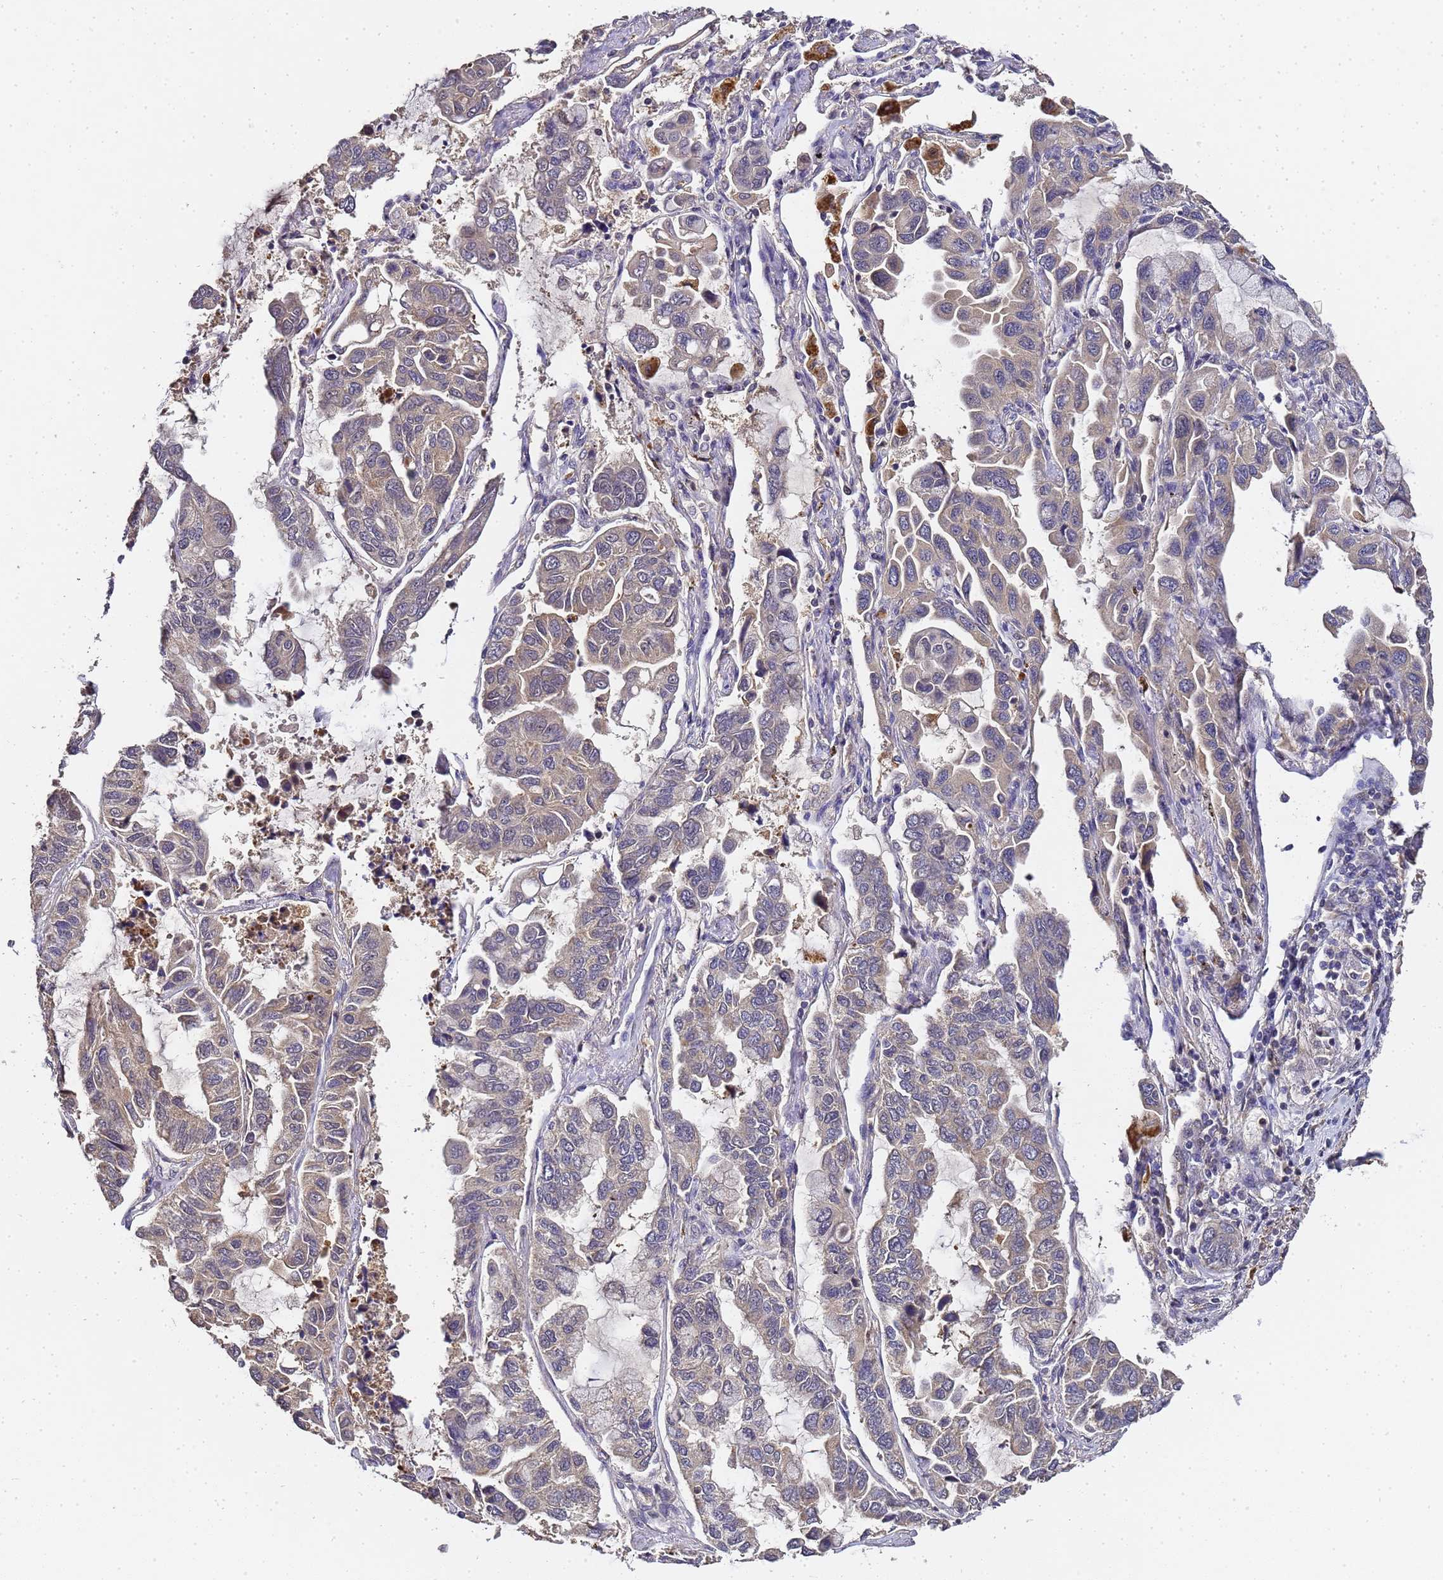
{"staining": {"intensity": "weak", "quantity": "<25%", "location": "cytoplasmic/membranous"}, "tissue": "lung cancer", "cell_type": "Tumor cells", "image_type": "cancer", "snomed": [{"axis": "morphology", "description": "Adenocarcinoma, NOS"}, {"axis": "topography", "description": "Lung"}], "caption": "Immunohistochemical staining of adenocarcinoma (lung) demonstrates no significant staining in tumor cells.", "gene": "LGI4", "patient": {"sex": "male", "age": 64}}